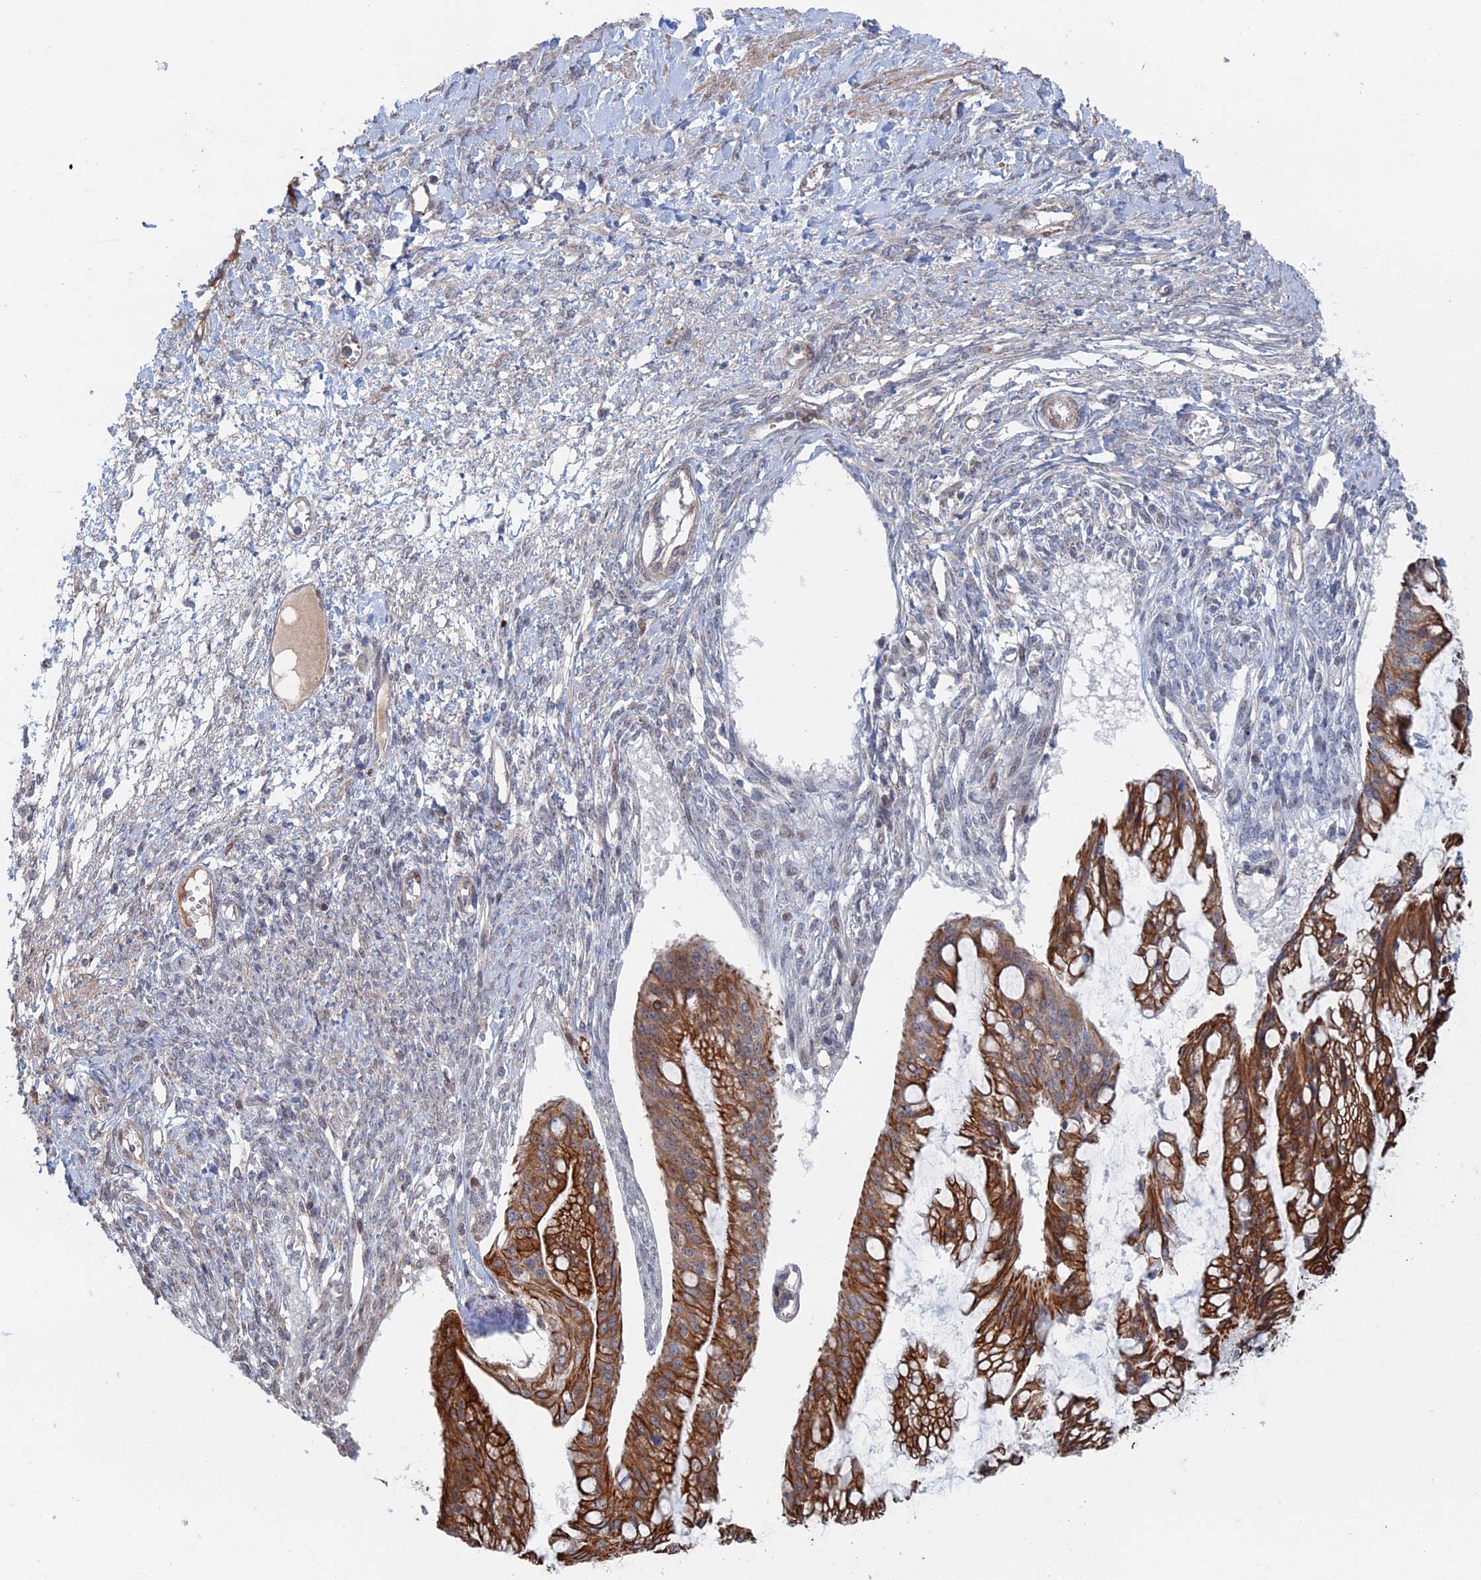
{"staining": {"intensity": "strong", "quantity": ">75%", "location": "cytoplasmic/membranous"}, "tissue": "ovarian cancer", "cell_type": "Tumor cells", "image_type": "cancer", "snomed": [{"axis": "morphology", "description": "Cystadenocarcinoma, mucinous, NOS"}, {"axis": "topography", "description": "Ovary"}], "caption": "Immunohistochemical staining of ovarian mucinous cystadenocarcinoma shows strong cytoplasmic/membranous protein expression in about >75% of tumor cells. The staining was performed using DAB, with brown indicating positive protein expression. Nuclei are stained blue with hematoxylin.", "gene": "IL7", "patient": {"sex": "female", "age": 73}}